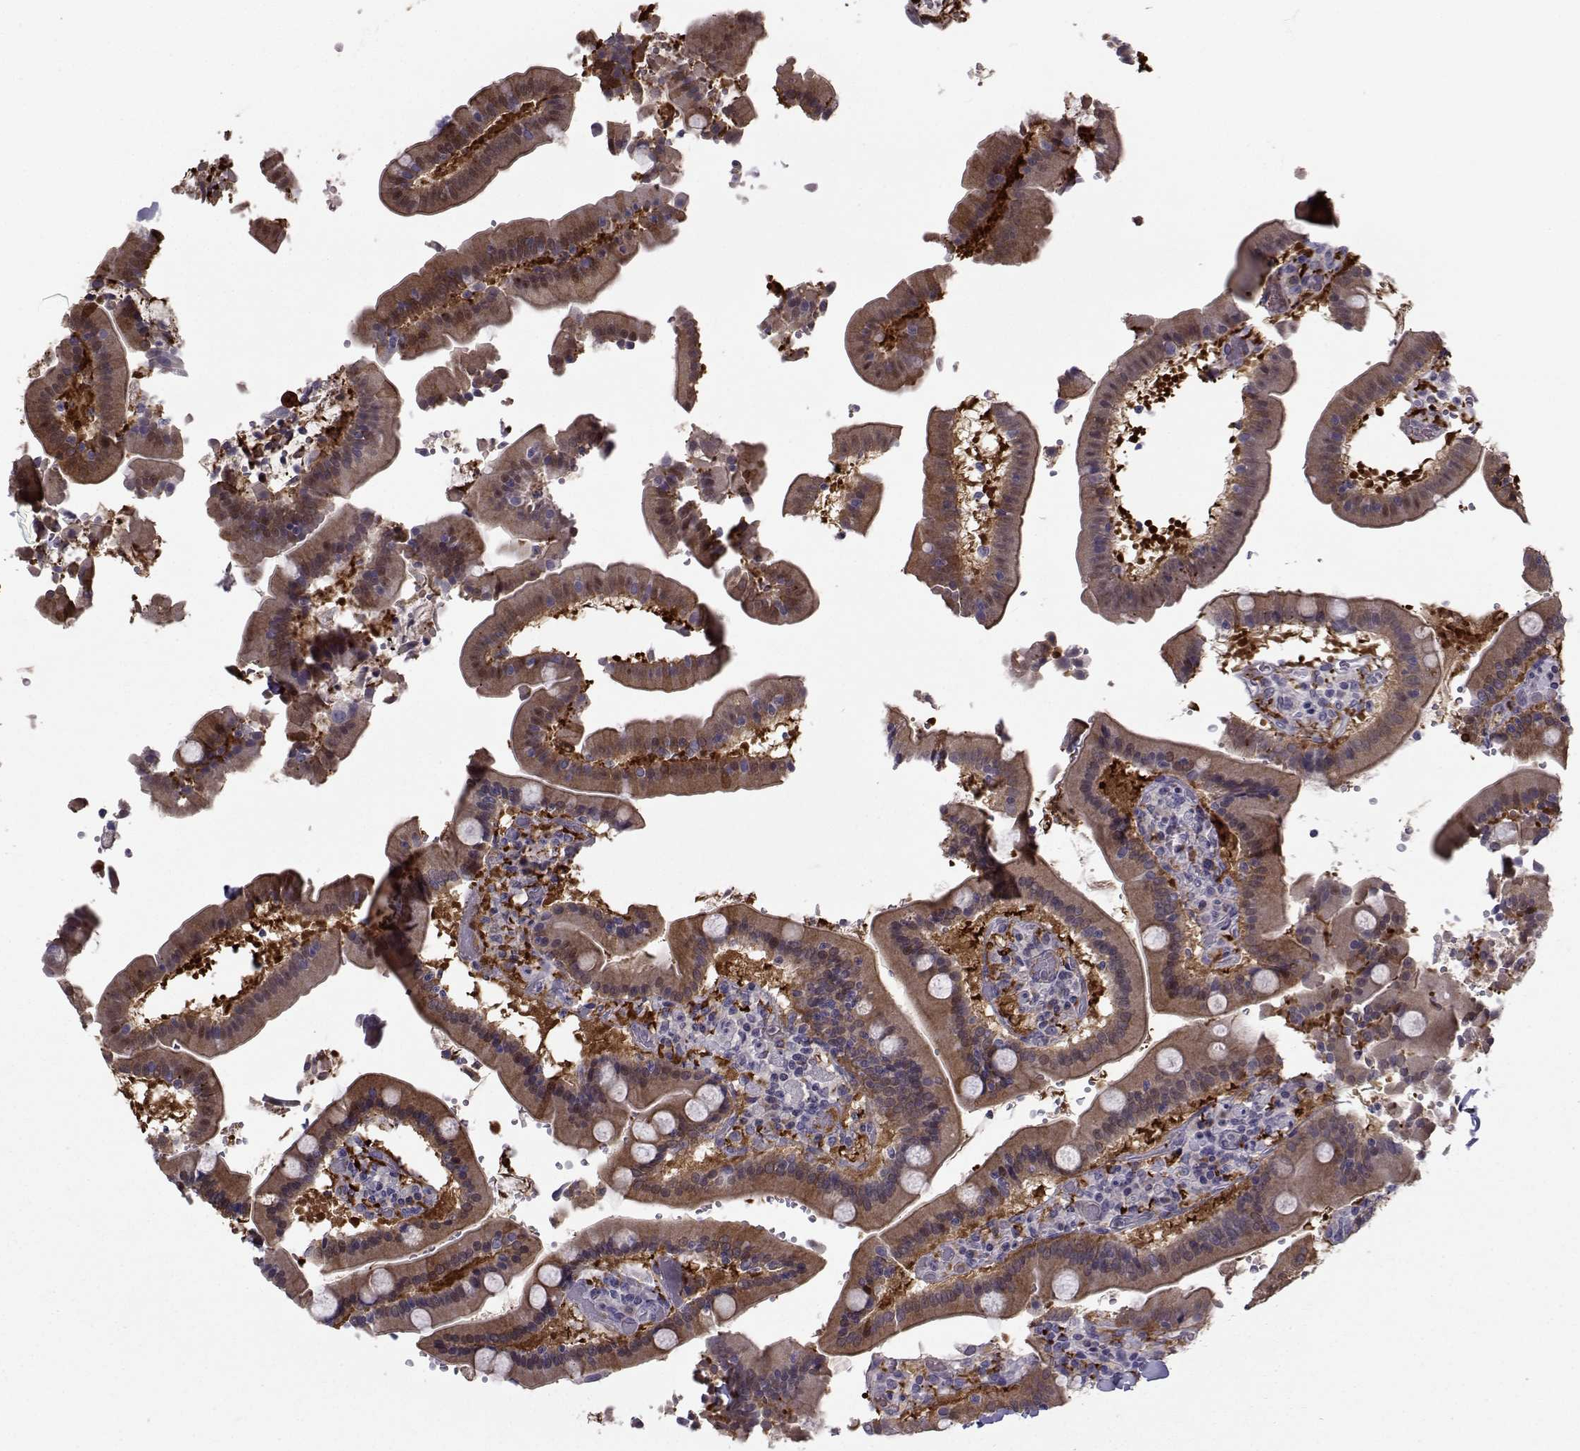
{"staining": {"intensity": "moderate", "quantity": ">75%", "location": "cytoplasmic/membranous"}, "tissue": "duodenum", "cell_type": "Glandular cells", "image_type": "normal", "snomed": [{"axis": "morphology", "description": "Normal tissue, NOS"}, {"axis": "topography", "description": "Duodenum"}], "caption": "About >75% of glandular cells in benign human duodenum reveal moderate cytoplasmic/membranous protein positivity as visualized by brown immunohistochemical staining.", "gene": "TNFRSF11B", "patient": {"sex": "female", "age": 62}}